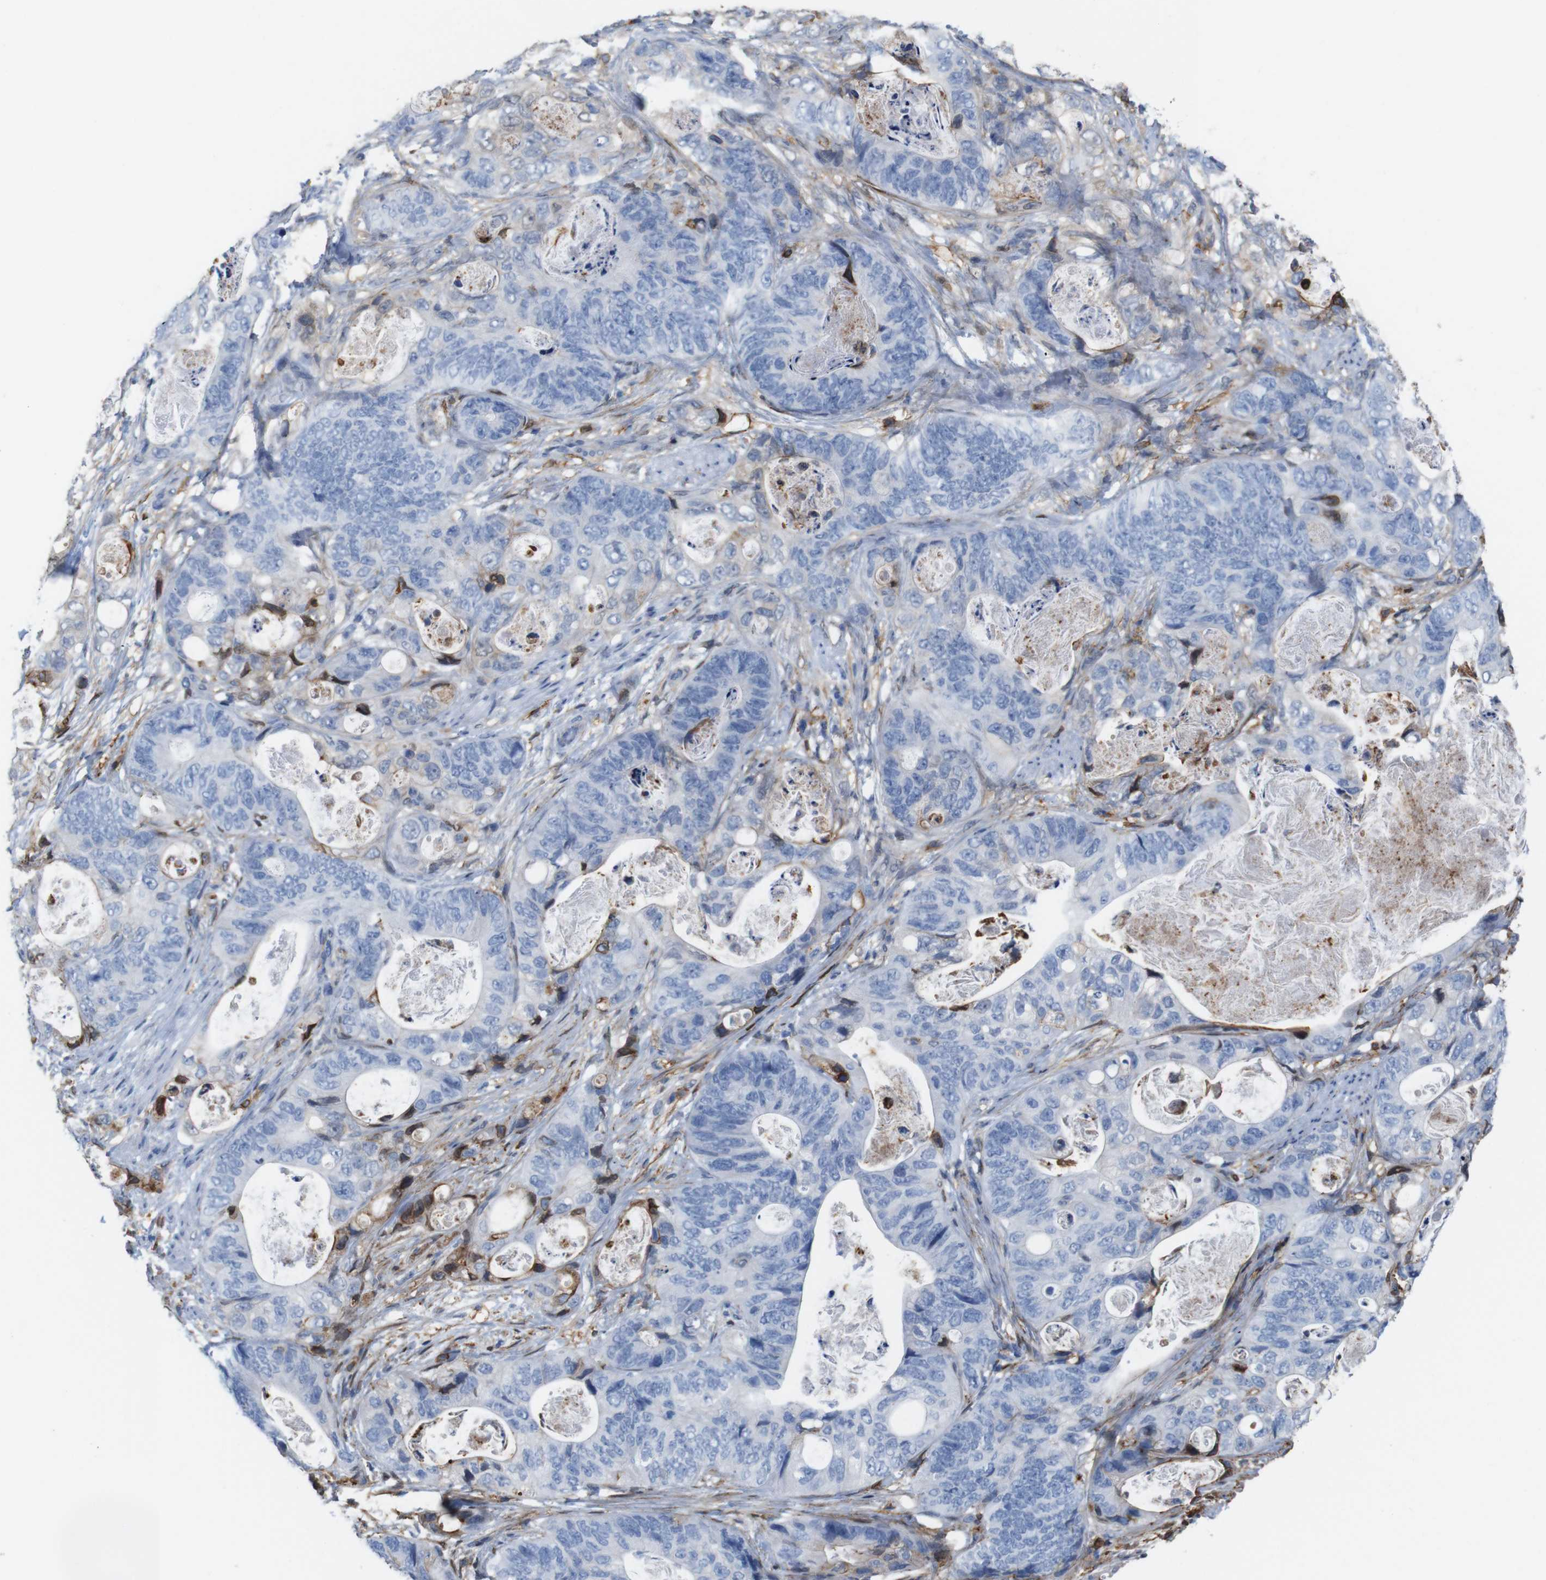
{"staining": {"intensity": "negative", "quantity": "none", "location": "none"}, "tissue": "stomach cancer", "cell_type": "Tumor cells", "image_type": "cancer", "snomed": [{"axis": "morphology", "description": "Adenocarcinoma, NOS"}, {"axis": "topography", "description": "Stomach"}], "caption": "IHC micrograph of stomach adenocarcinoma stained for a protein (brown), which displays no staining in tumor cells.", "gene": "ANXA1", "patient": {"sex": "female", "age": 89}}